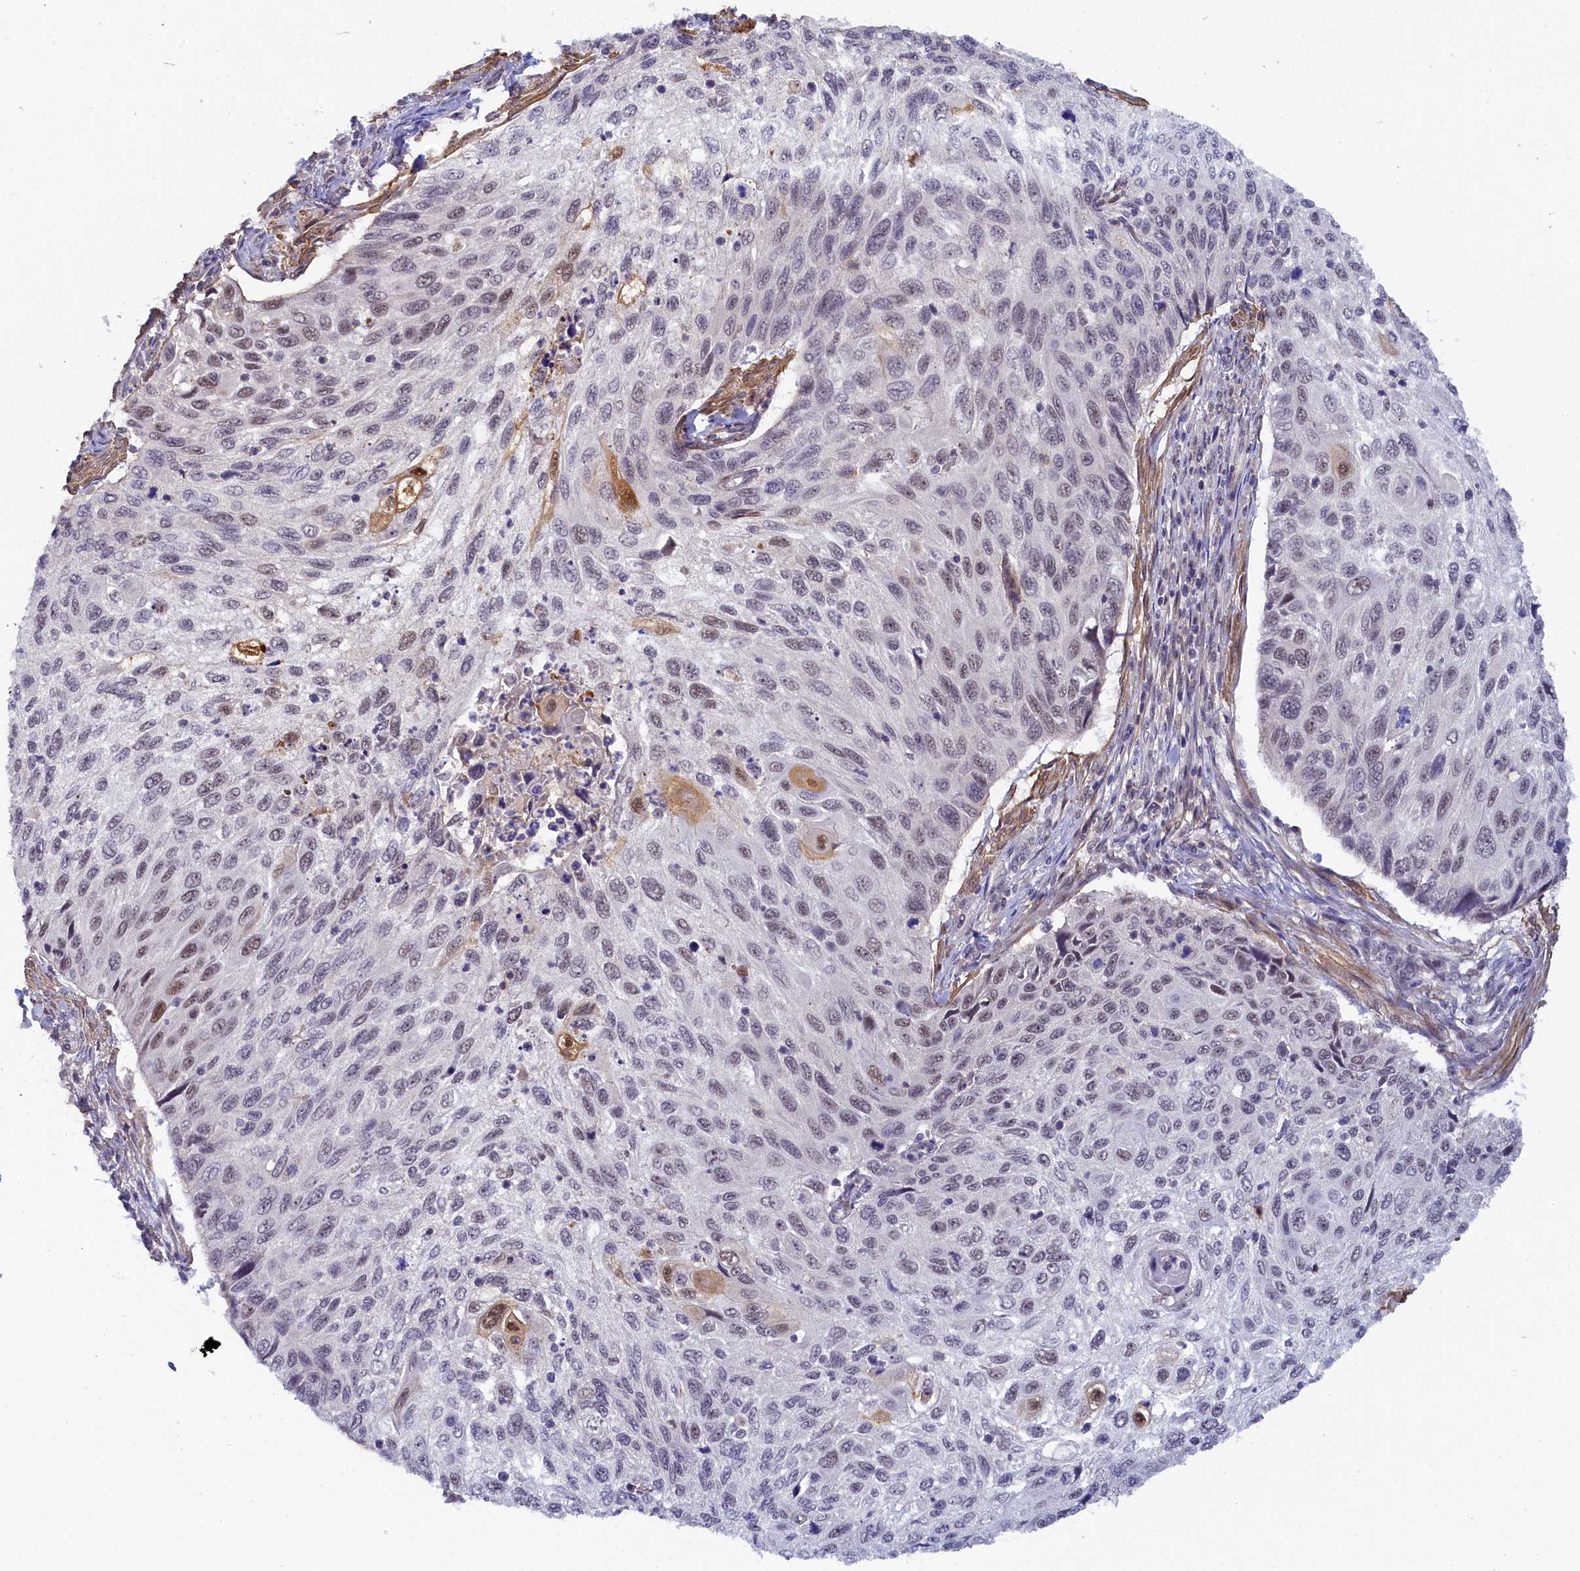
{"staining": {"intensity": "weak", "quantity": "<25%", "location": "nuclear"}, "tissue": "cervical cancer", "cell_type": "Tumor cells", "image_type": "cancer", "snomed": [{"axis": "morphology", "description": "Squamous cell carcinoma, NOS"}, {"axis": "topography", "description": "Cervix"}], "caption": "Immunohistochemistry of cervical squamous cell carcinoma displays no expression in tumor cells. The staining was performed using DAB (3,3'-diaminobenzidine) to visualize the protein expression in brown, while the nuclei were stained in blue with hematoxylin (Magnification: 20x).", "gene": "INTS14", "patient": {"sex": "female", "age": 70}}